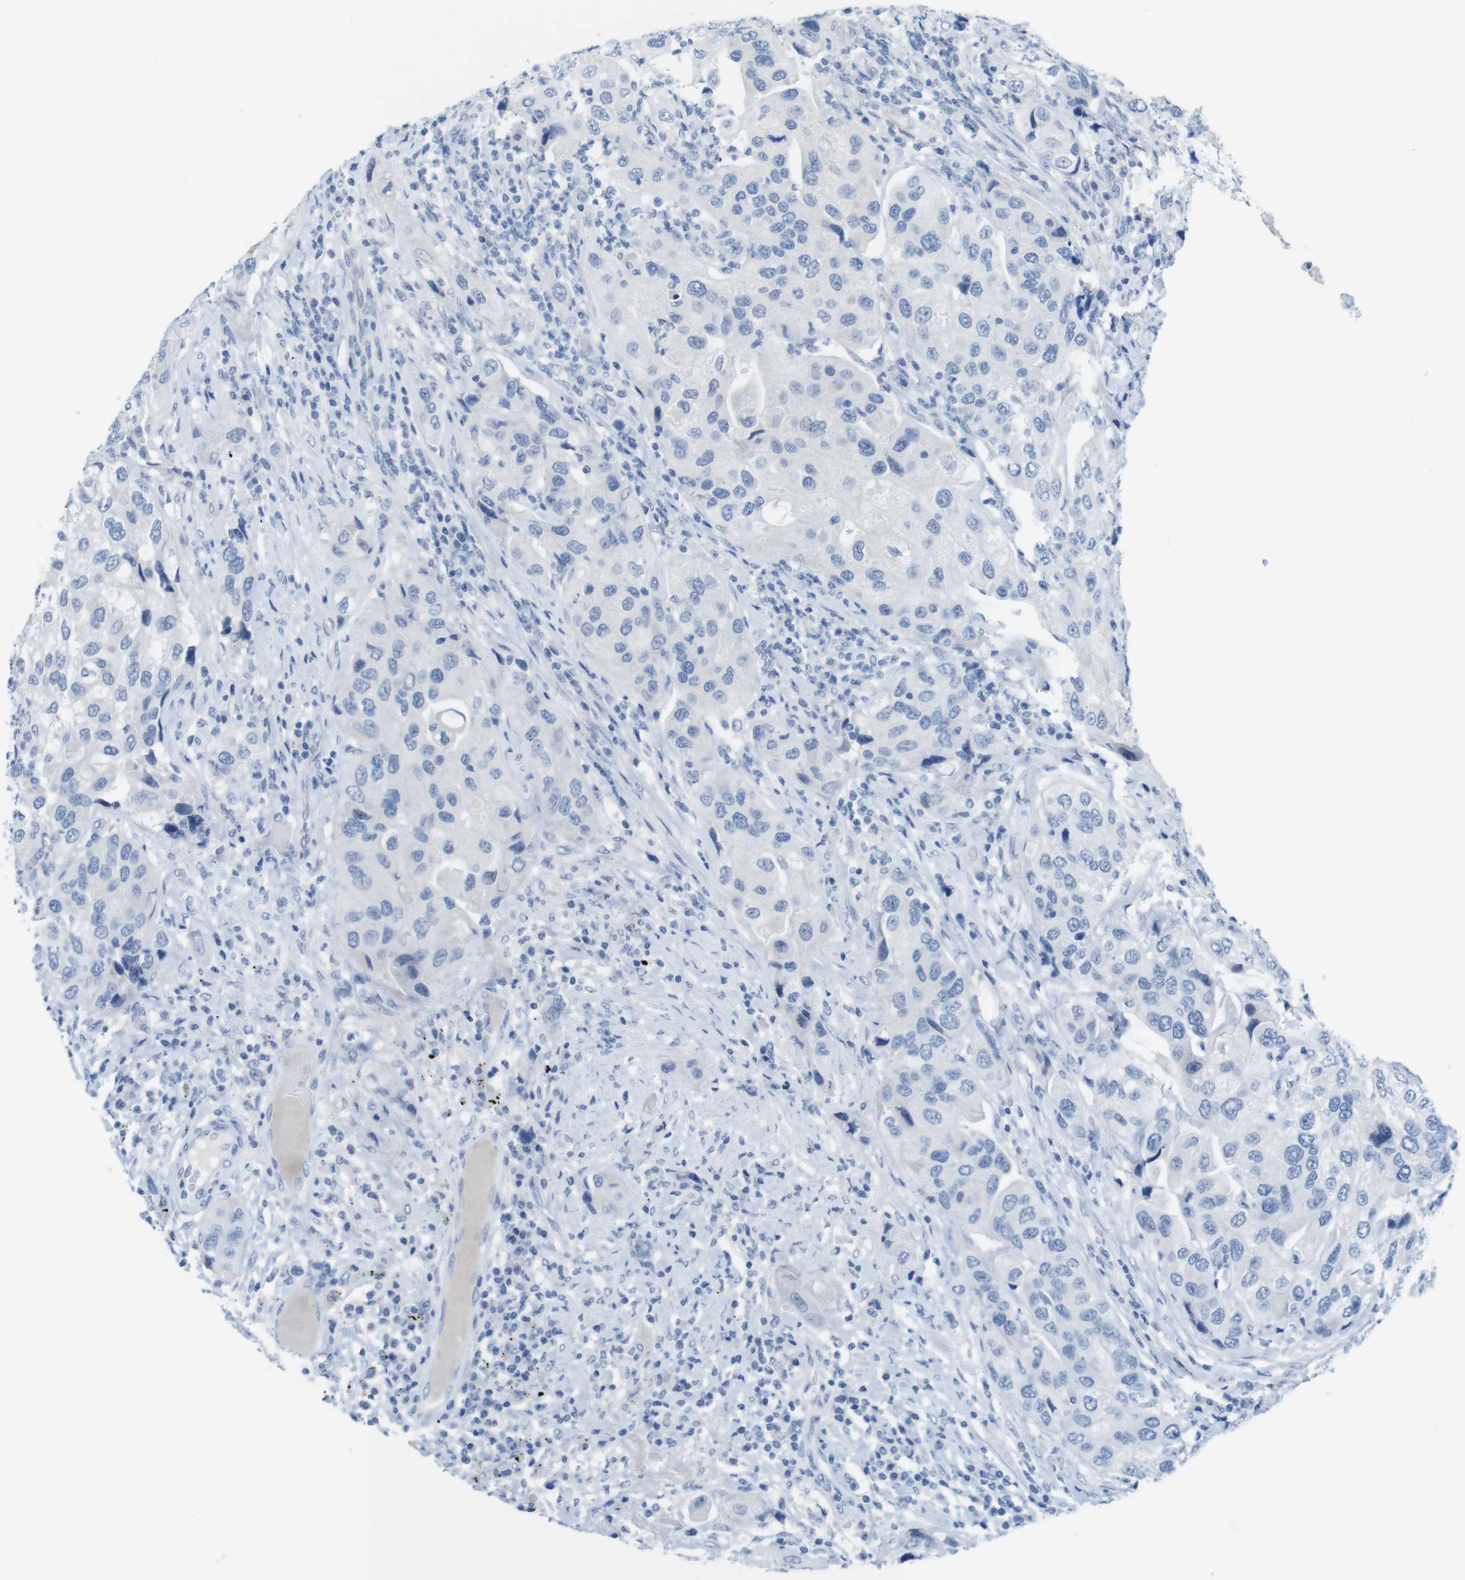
{"staining": {"intensity": "negative", "quantity": "none", "location": "none"}, "tissue": "urothelial cancer", "cell_type": "Tumor cells", "image_type": "cancer", "snomed": [{"axis": "morphology", "description": "Urothelial carcinoma, High grade"}, {"axis": "topography", "description": "Urinary bladder"}], "caption": "Human urothelial carcinoma (high-grade) stained for a protein using immunohistochemistry (IHC) demonstrates no staining in tumor cells.", "gene": "OPN1SW", "patient": {"sex": "female", "age": 64}}